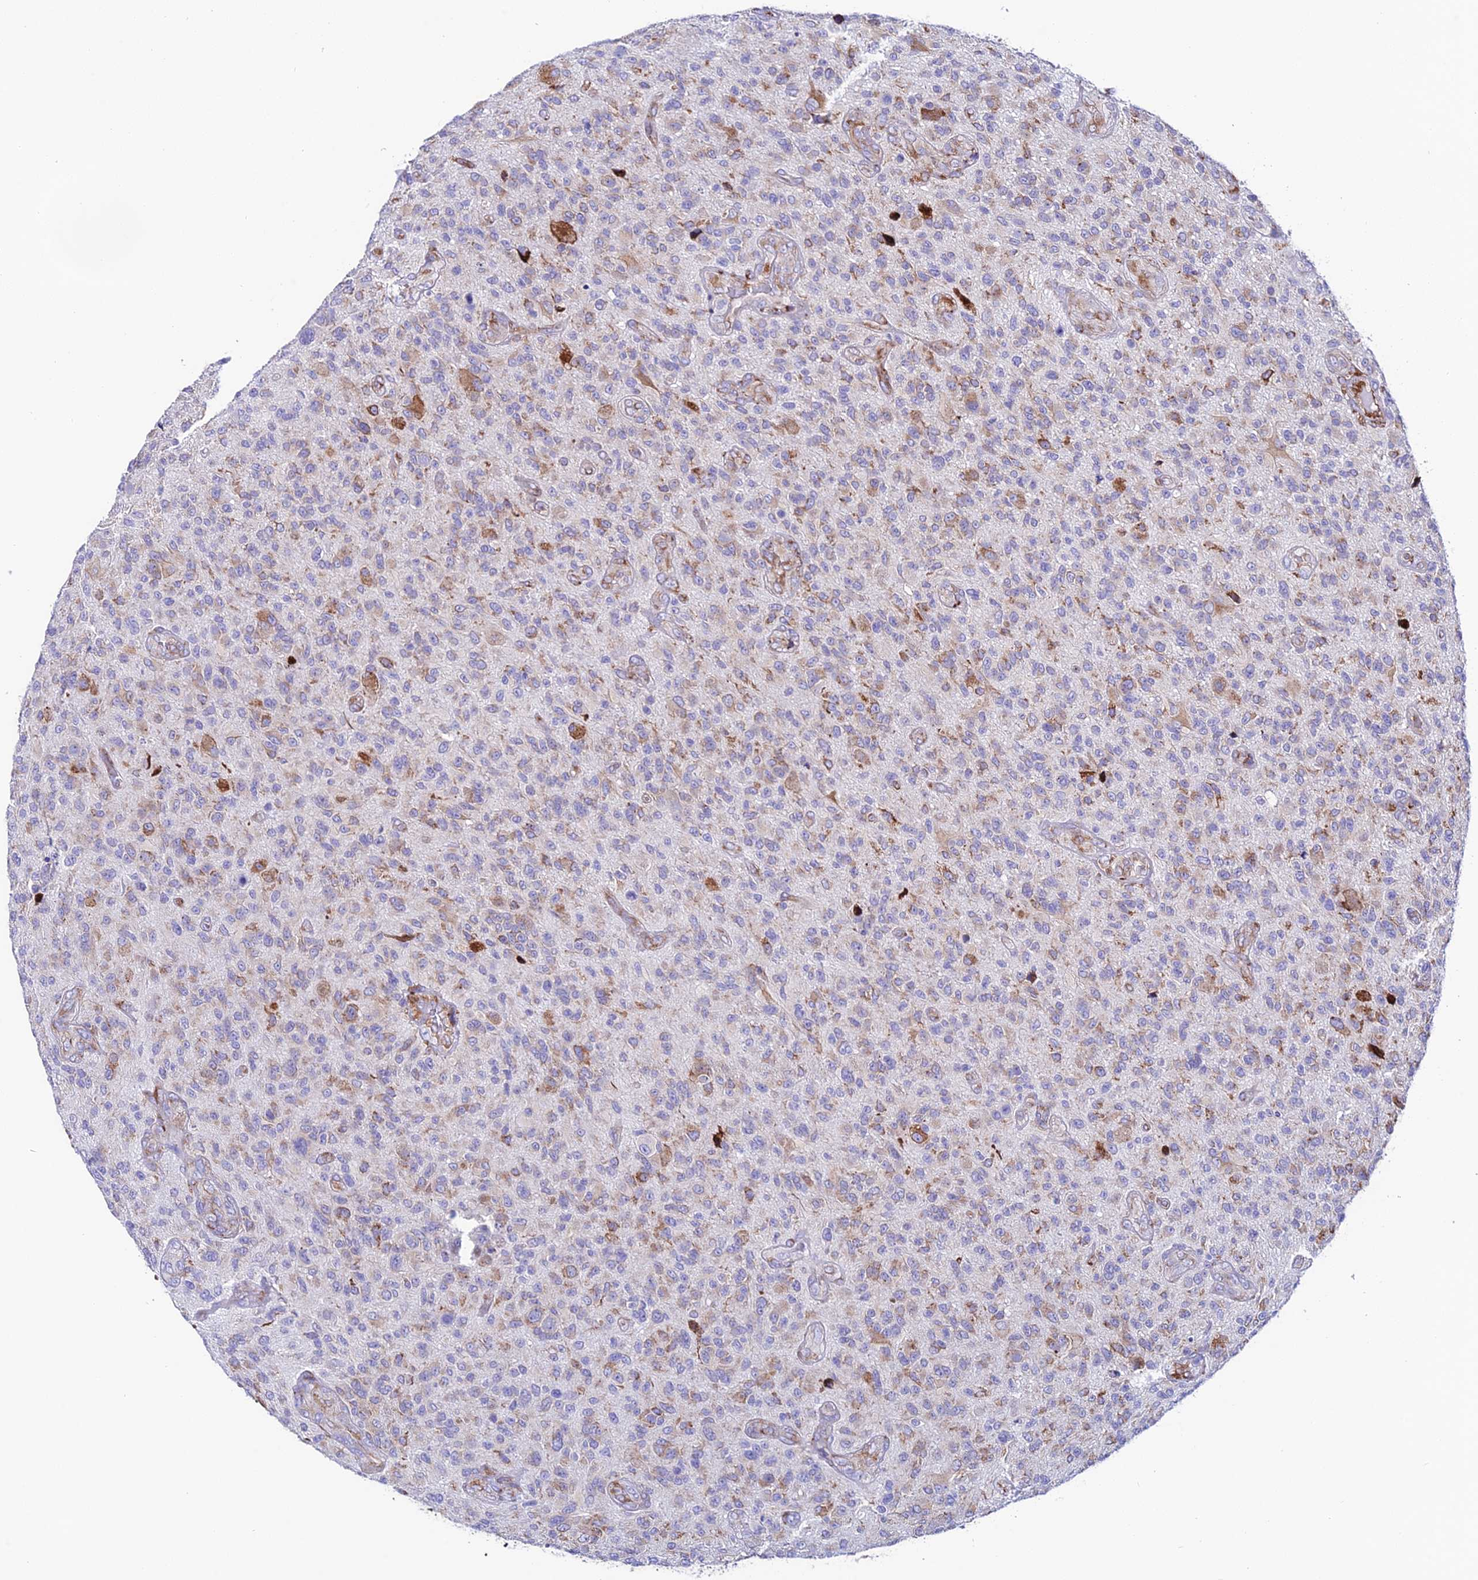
{"staining": {"intensity": "weak", "quantity": "<25%", "location": "cytoplasmic/membranous"}, "tissue": "glioma", "cell_type": "Tumor cells", "image_type": "cancer", "snomed": [{"axis": "morphology", "description": "Glioma, malignant, High grade"}, {"axis": "topography", "description": "Brain"}], "caption": "Malignant glioma (high-grade) was stained to show a protein in brown. There is no significant positivity in tumor cells.", "gene": "TUBGCP6", "patient": {"sex": "male", "age": 47}}